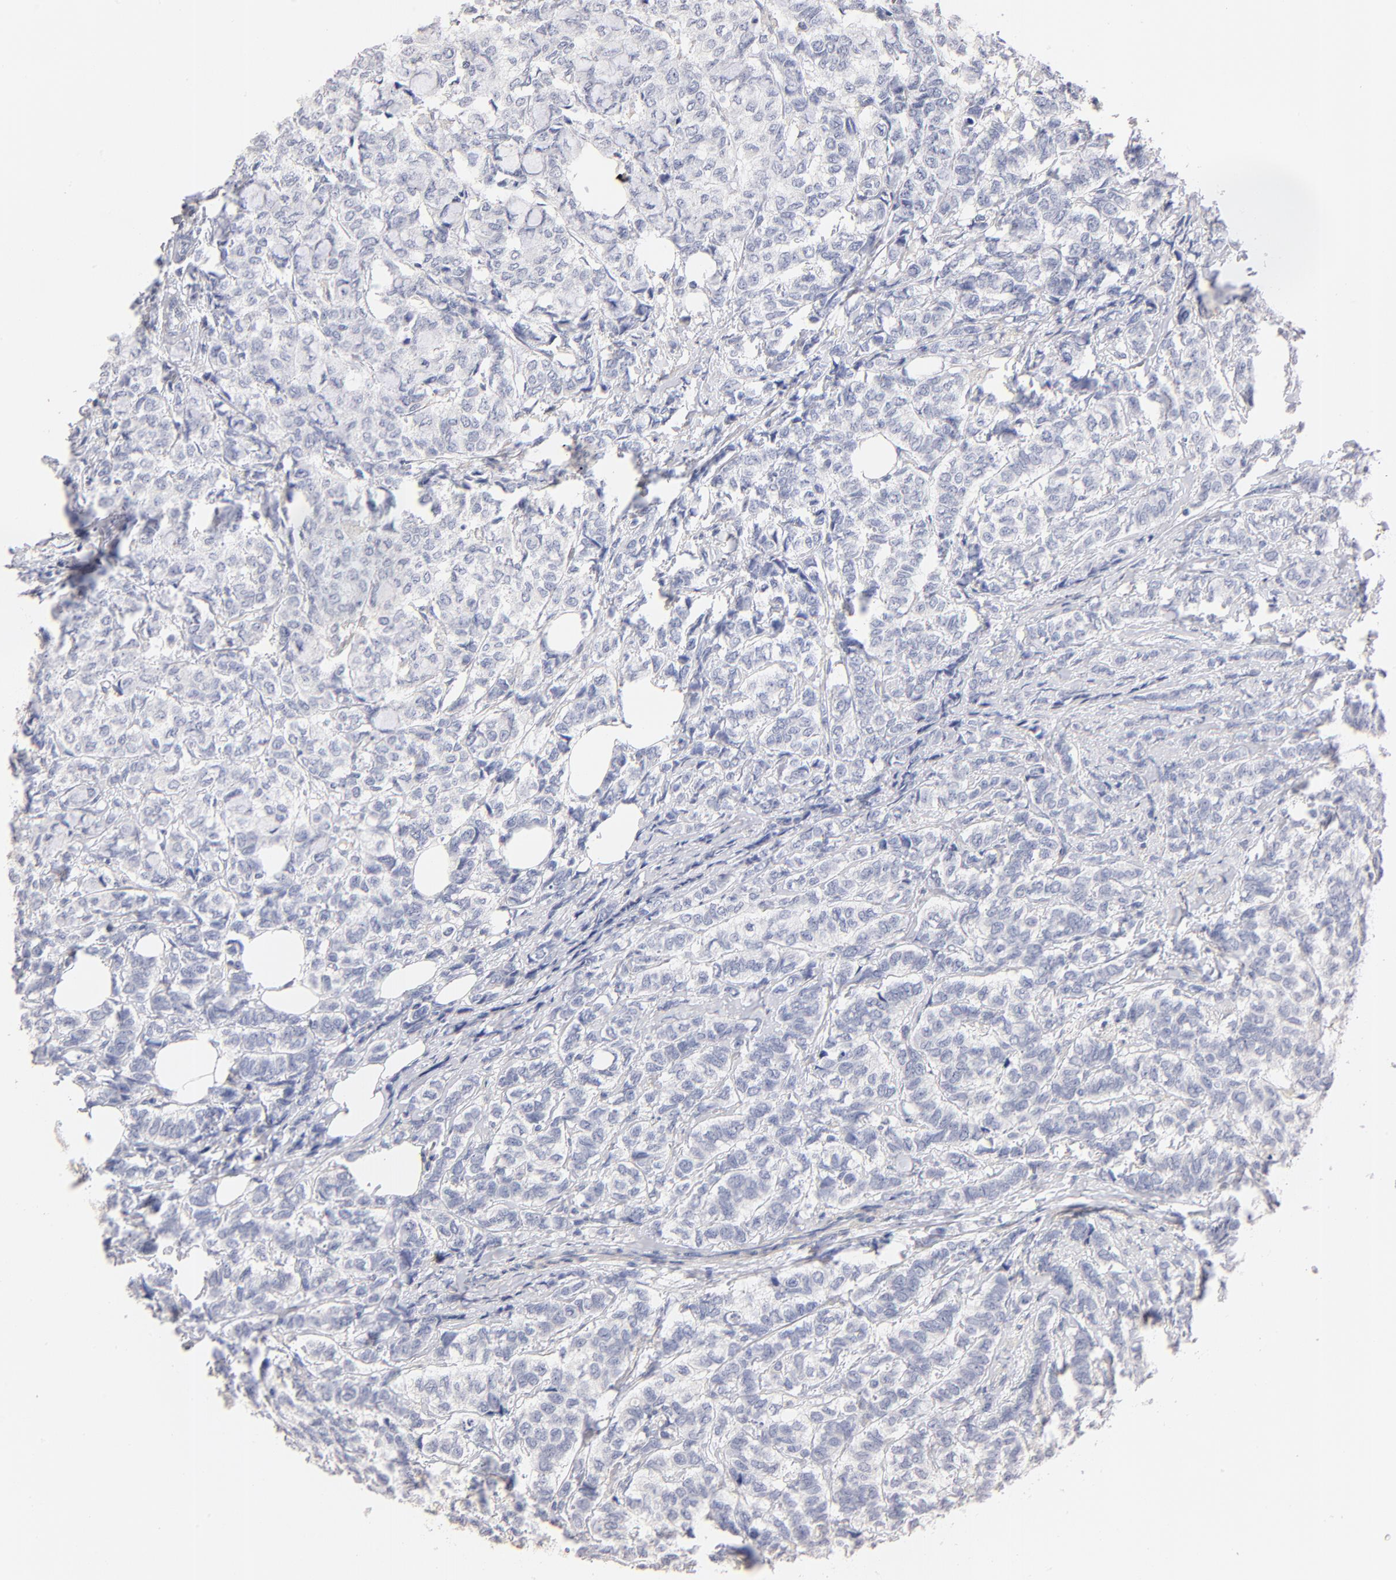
{"staining": {"intensity": "negative", "quantity": "none", "location": "none"}, "tissue": "breast cancer", "cell_type": "Tumor cells", "image_type": "cancer", "snomed": [{"axis": "morphology", "description": "Lobular carcinoma"}, {"axis": "topography", "description": "Breast"}], "caption": "Histopathology image shows no protein positivity in tumor cells of breast cancer (lobular carcinoma) tissue.", "gene": "ITGA8", "patient": {"sex": "female", "age": 60}}